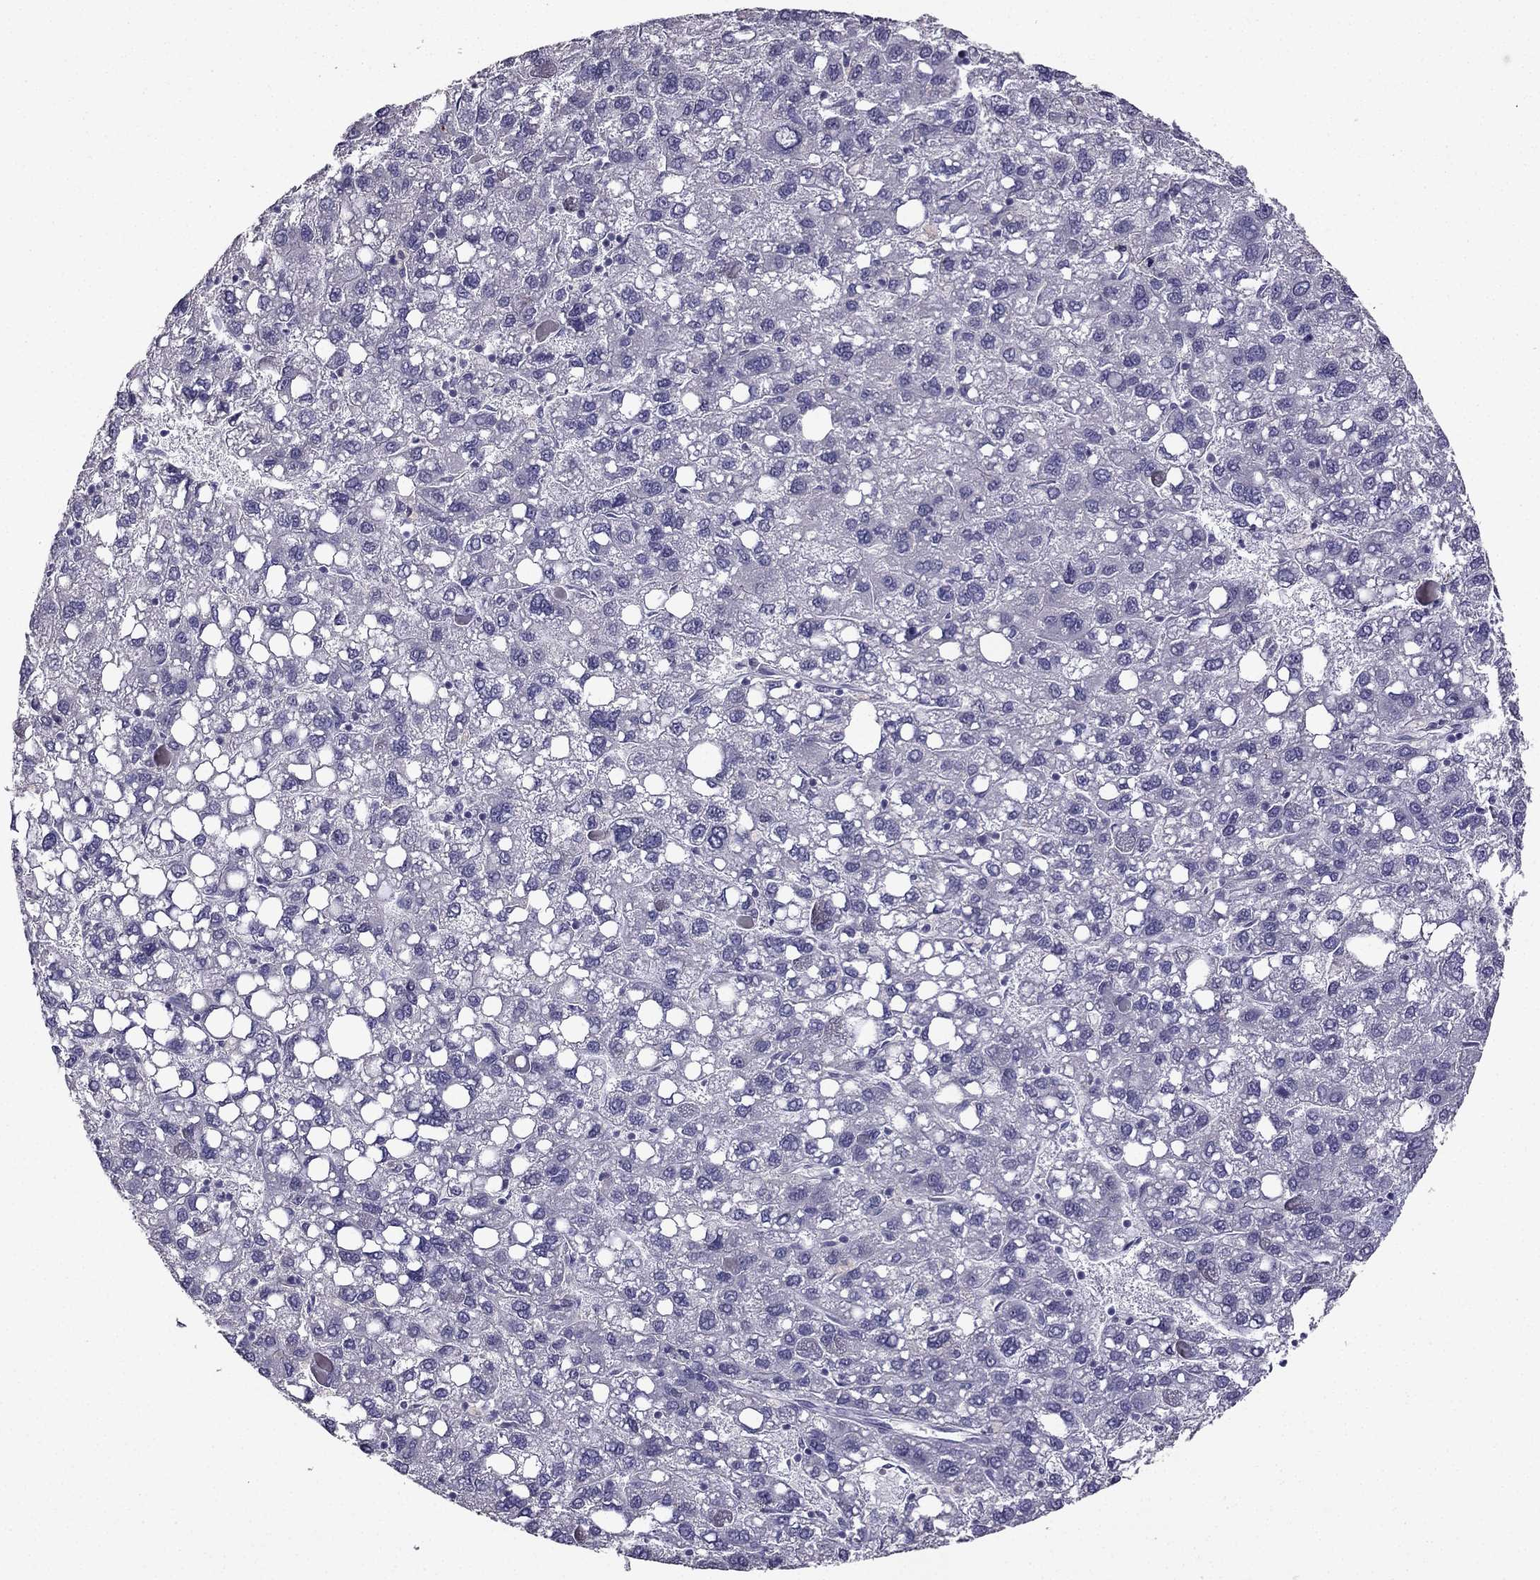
{"staining": {"intensity": "negative", "quantity": "none", "location": "none"}, "tissue": "liver cancer", "cell_type": "Tumor cells", "image_type": "cancer", "snomed": [{"axis": "morphology", "description": "Carcinoma, Hepatocellular, NOS"}, {"axis": "topography", "description": "Liver"}], "caption": "Image shows no significant protein staining in tumor cells of liver cancer (hepatocellular carcinoma).", "gene": "SCG5", "patient": {"sex": "female", "age": 82}}